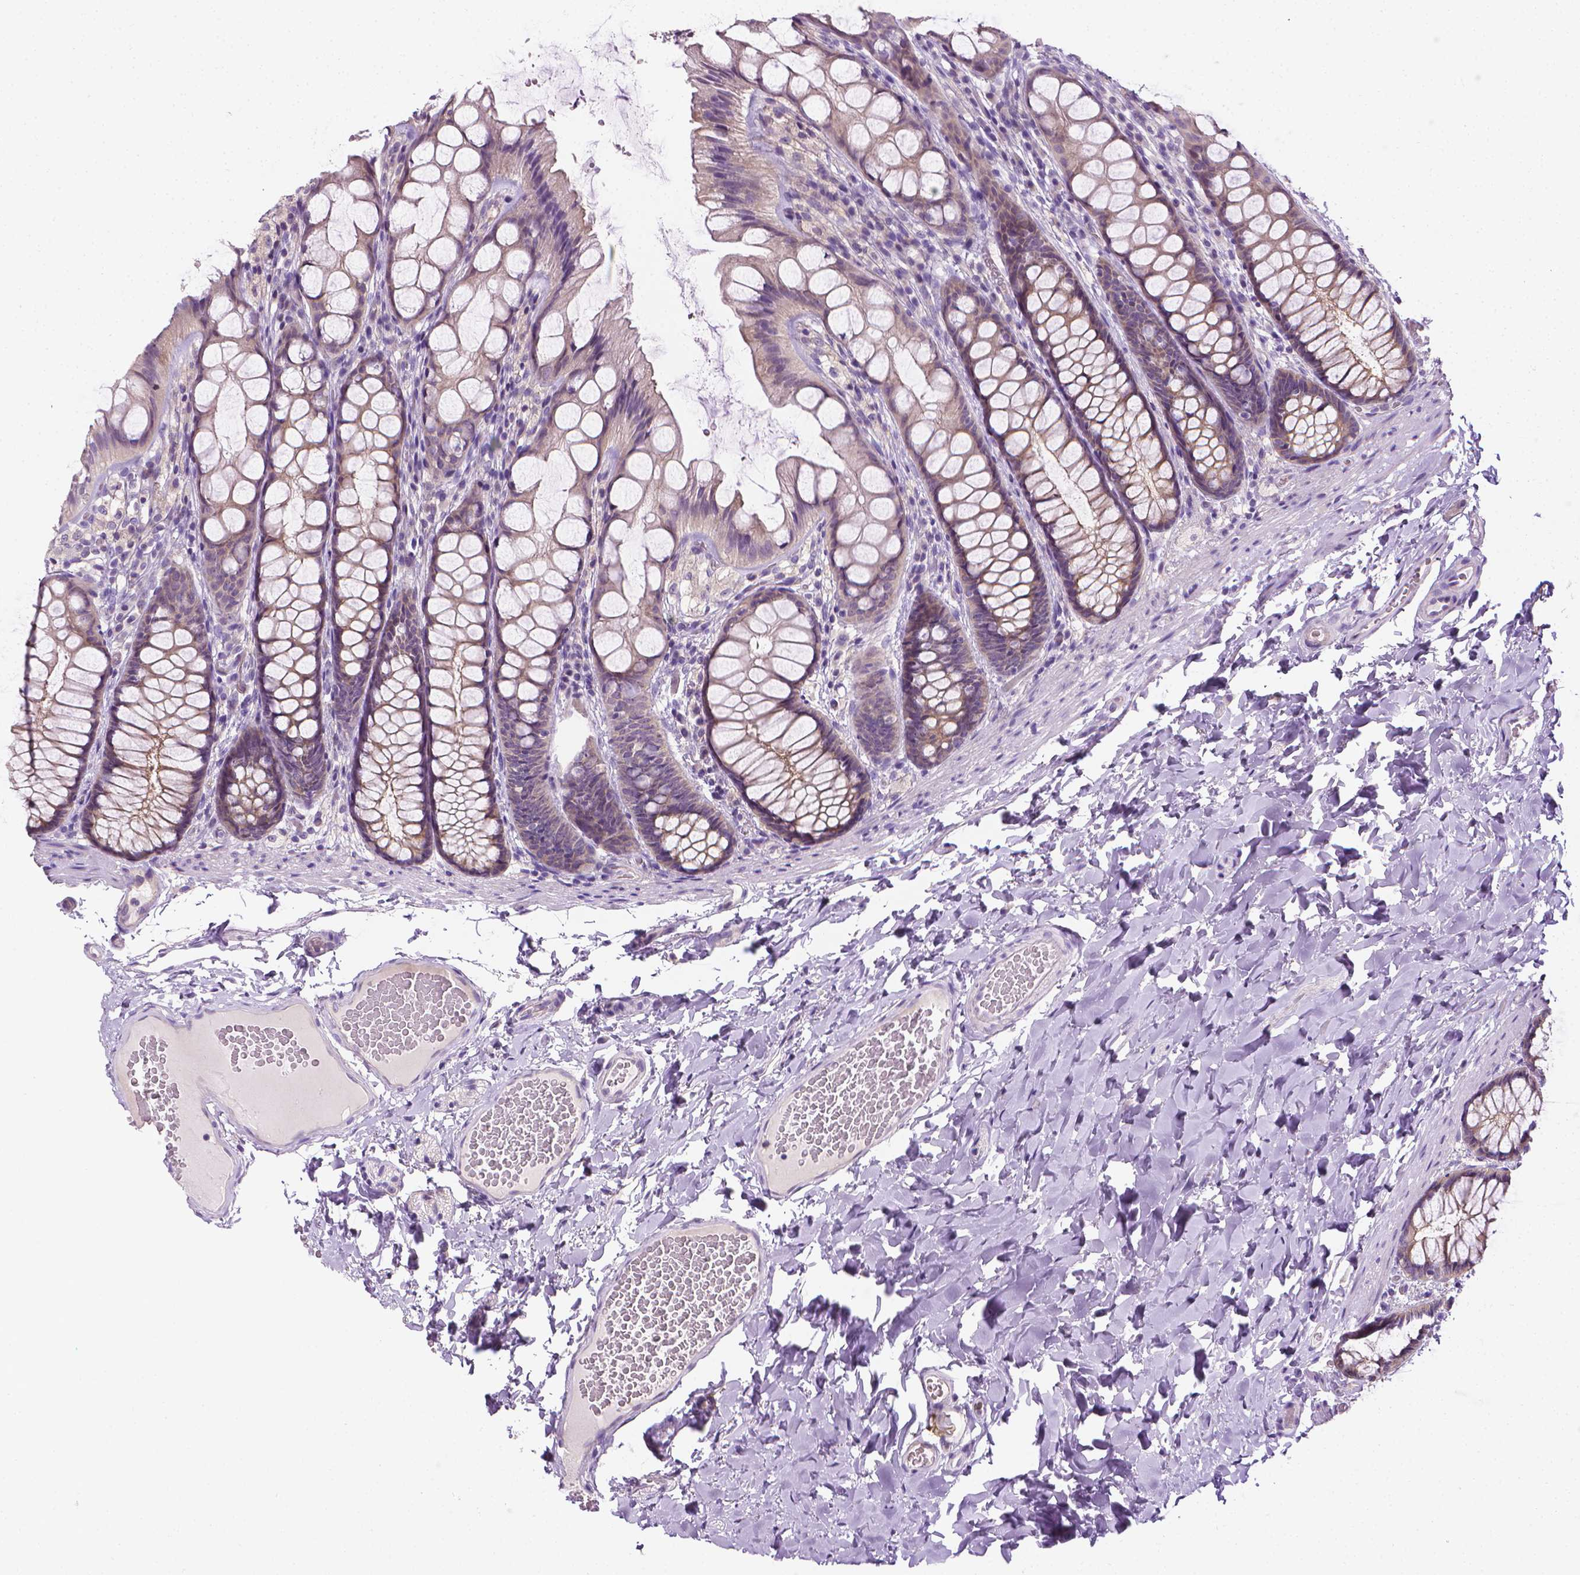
{"staining": {"intensity": "negative", "quantity": "none", "location": "none"}, "tissue": "colon", "cell_type": "Endothelial cells", "image_type": "normal", "snomed": [{"axis": "morphology", "description": "Normal tissue, NOS"}, {"axis": "topography", "description": "Colon"}], "caption": "This is an immunohistochemistry (IHC) image of normal human colon. There is no positivity in endothelial cells.", "gene": "MCOLN3", "patient": {"sex": "male", "age": 47}}